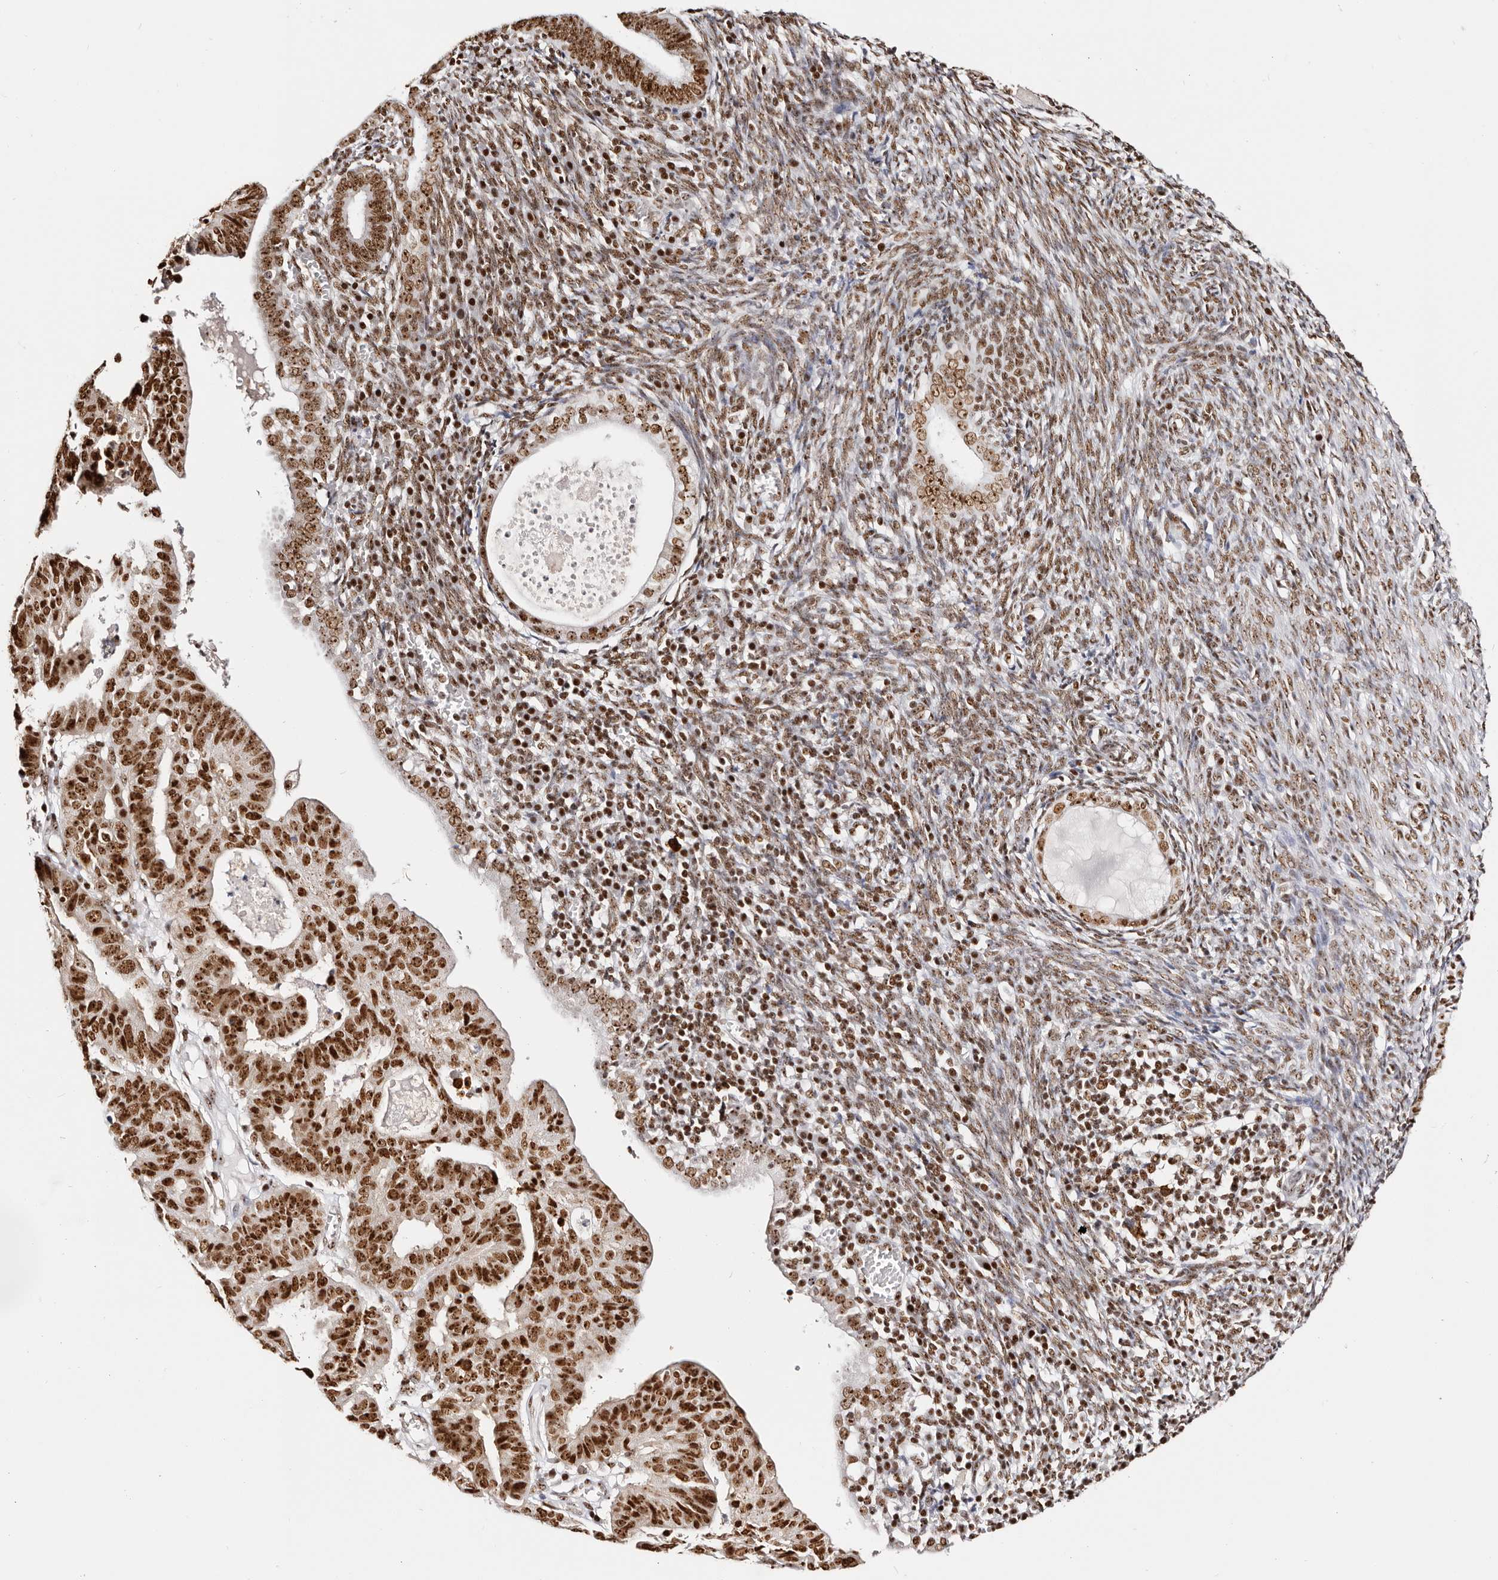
{"staining": {"intensity": "strong", "quantity": ">75%", "location": "nuclear"}, "tissue": "endometrial cancer", "cell_type": "Tumor cells", "image_type": "cancer", "snomed": [{"axis": "morphology", "description": "Adenocarcinoma, NOS"}, {"axis": "topography", "description": "Uterus"}], "caption": "Endometrial cancer stained with a protein marker exhibits strong staining in tumor cells.", "gene": "IQGAP3", "patient": {"sex": "female", "age": 77}}